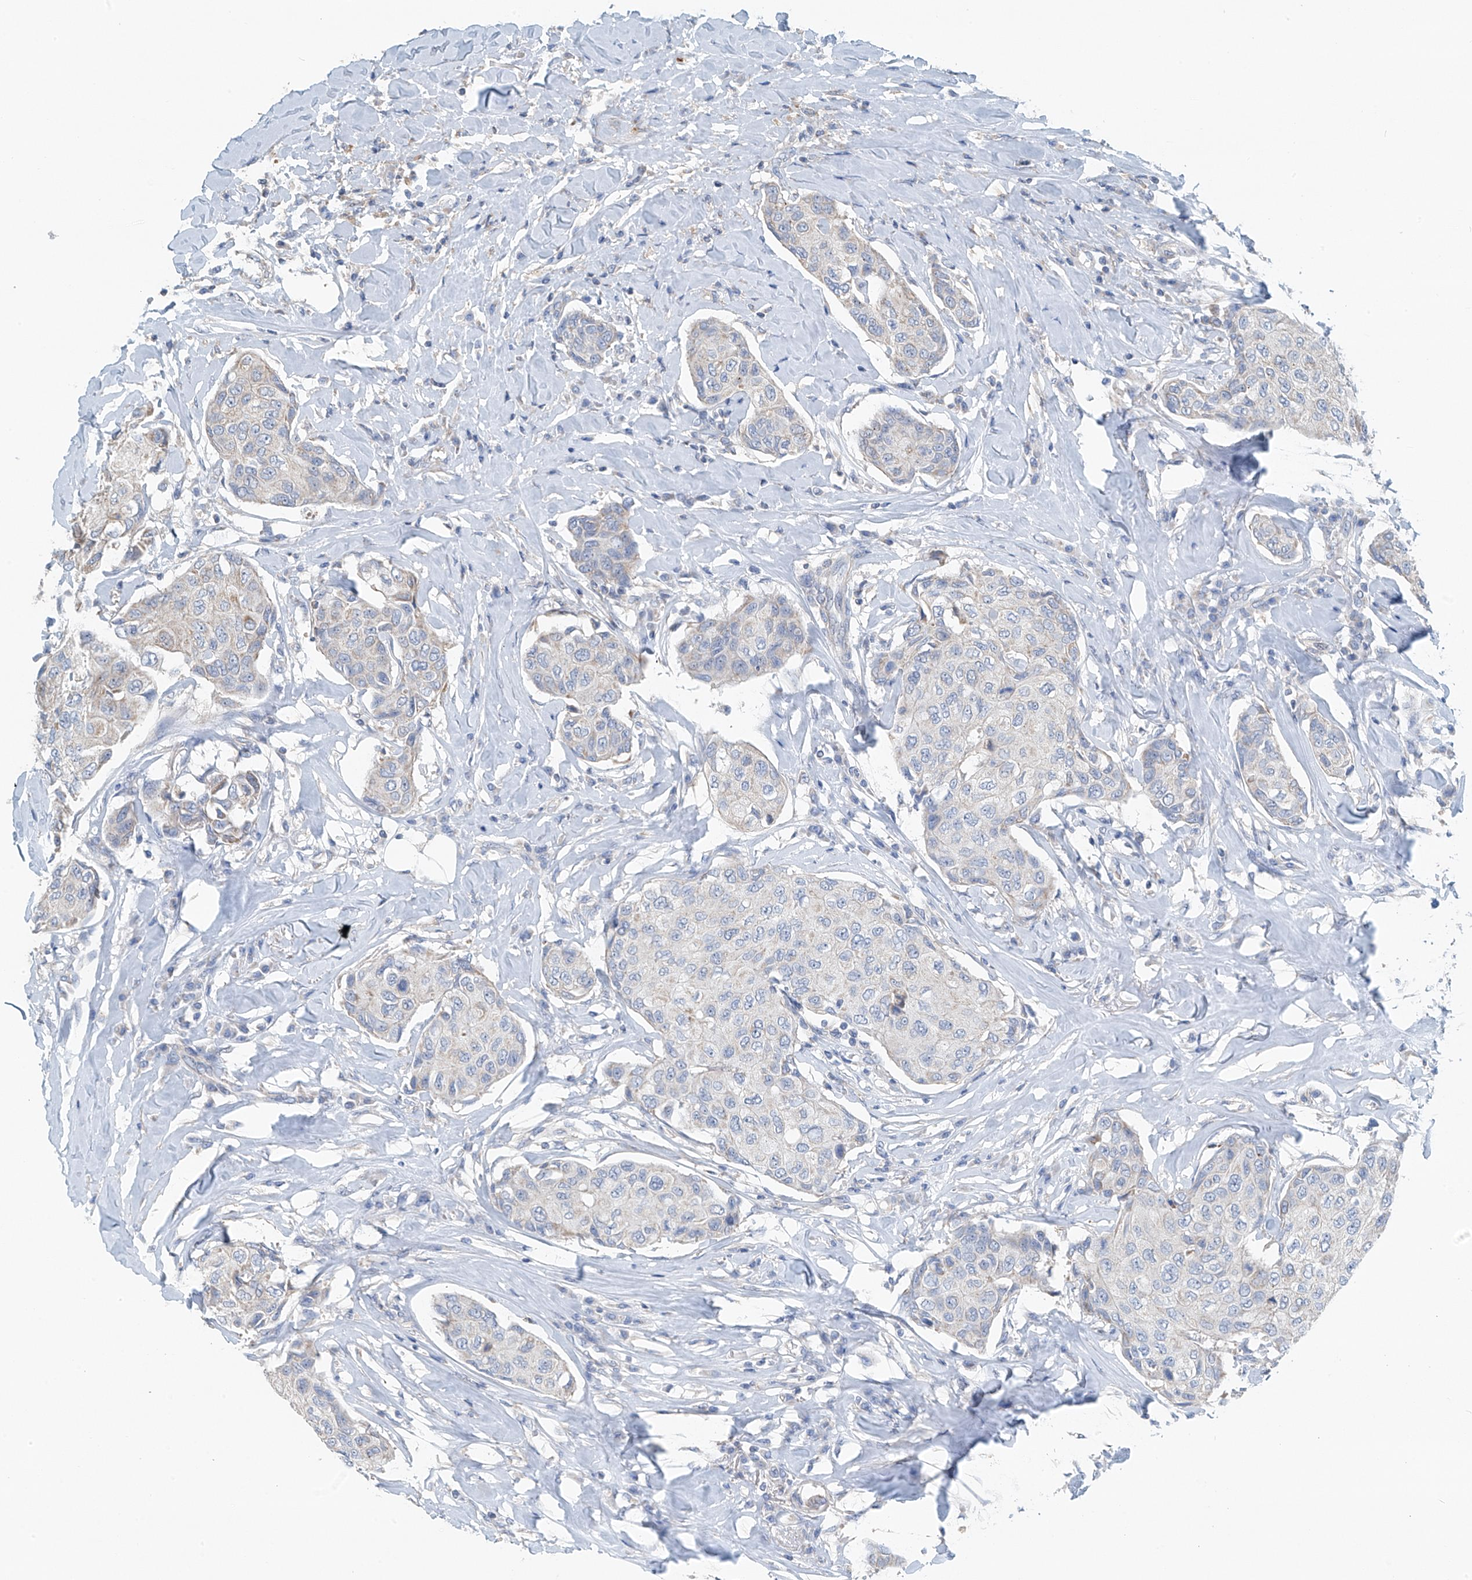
{"staining": {"intensity": "negative", "quantity": "none", "location": "none"}, "tissue": "breast cancer", "cell_type": "Tumor cells", "image_type": "cancer", "snomed": [{"axis": "morphology", "description": "Duct carcinoma"}, {"axis": "topography", "description": "Breast"}], "caption": "Immunohistochemistry histopathology image of human infiltrating ductal carcinoma (breast) stained for a protein (brown), which demonstrates no expression in tumor cells.", "gene": "SYN3", "patient": {"sex": "female", "age": 80}}